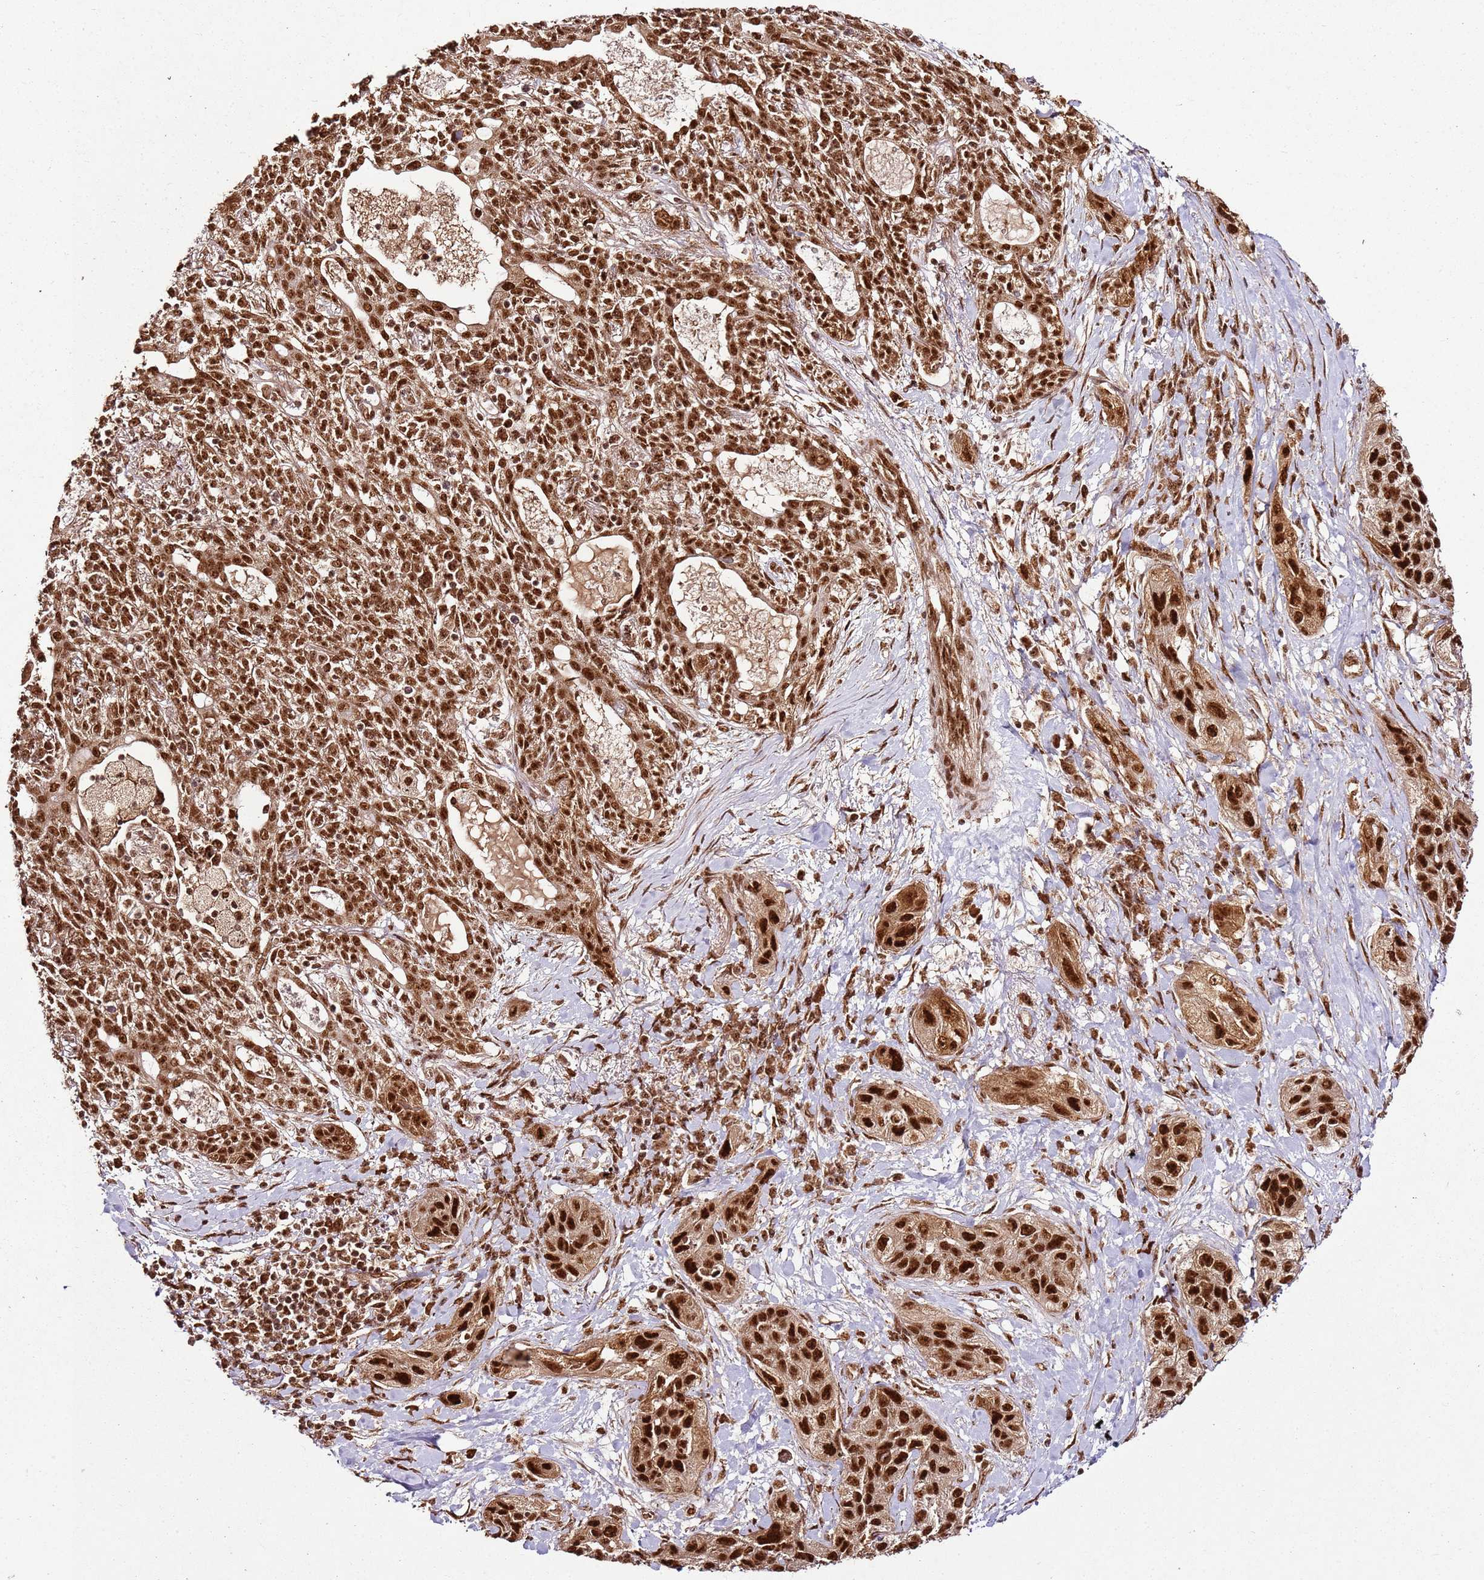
{"staining": {"intensity": "strong", "quantity": ">75%", "location": "nuclear"}, "tissue": "lung cancer", "cell_type": "Tumor cells", "image_type": "cancer", "snomed": [{"axis": "morphology", "description": "Squamous cell carcinoma, NOS"}, {"axis": "topography", "description": "Lung"}], "caption": "Squamous cell carcinoma (lung) was stained to show a protein in brown. There is high levels of strong nuclear staining in approximately >75% of tumor cells.", "gene": "XRN2", "patient": {"sex": "female", "age": 70}}